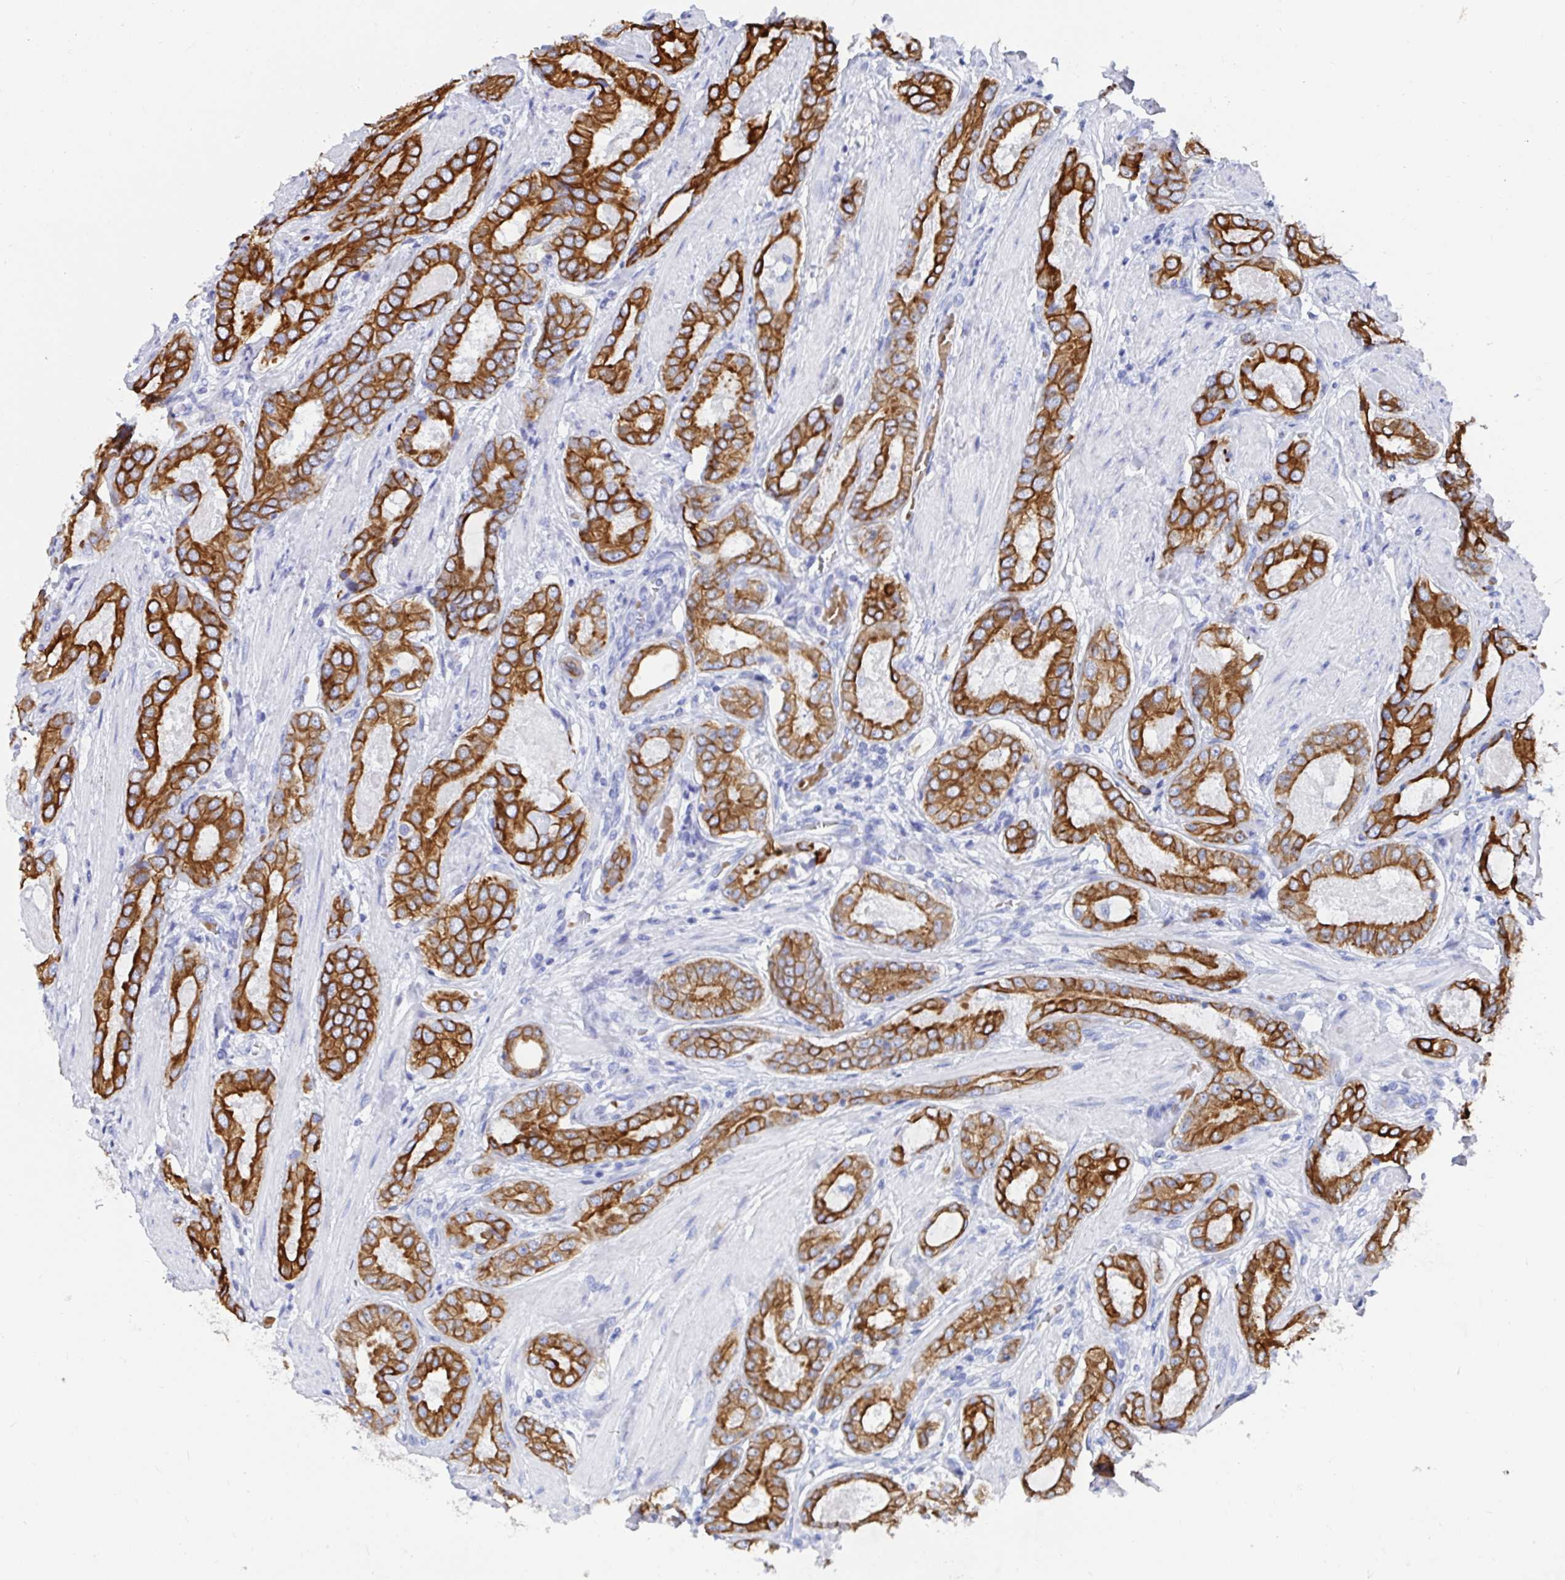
{"staining": {"intensity": "strong", "quantity": ">75%", "location": "cytoplasmic/membranous"}, "tissue": "prostate cancer", "cell_type": "Tumor cells", "image_type": "cancer", "snomed": [{"axis": "morphology", "description": "Adenocarcinoma, High grade"}, {"axis": "topography", "description": "Prostate"}], "caption": "Protein staining of prostate adenocarcinoma (high-grade) tissue demonstrates strong cytoplasmic/membranous expression in about >75% of tumor cells.", "gene": "CLDN8", "patient": {"sex": "male", "age": 63}}